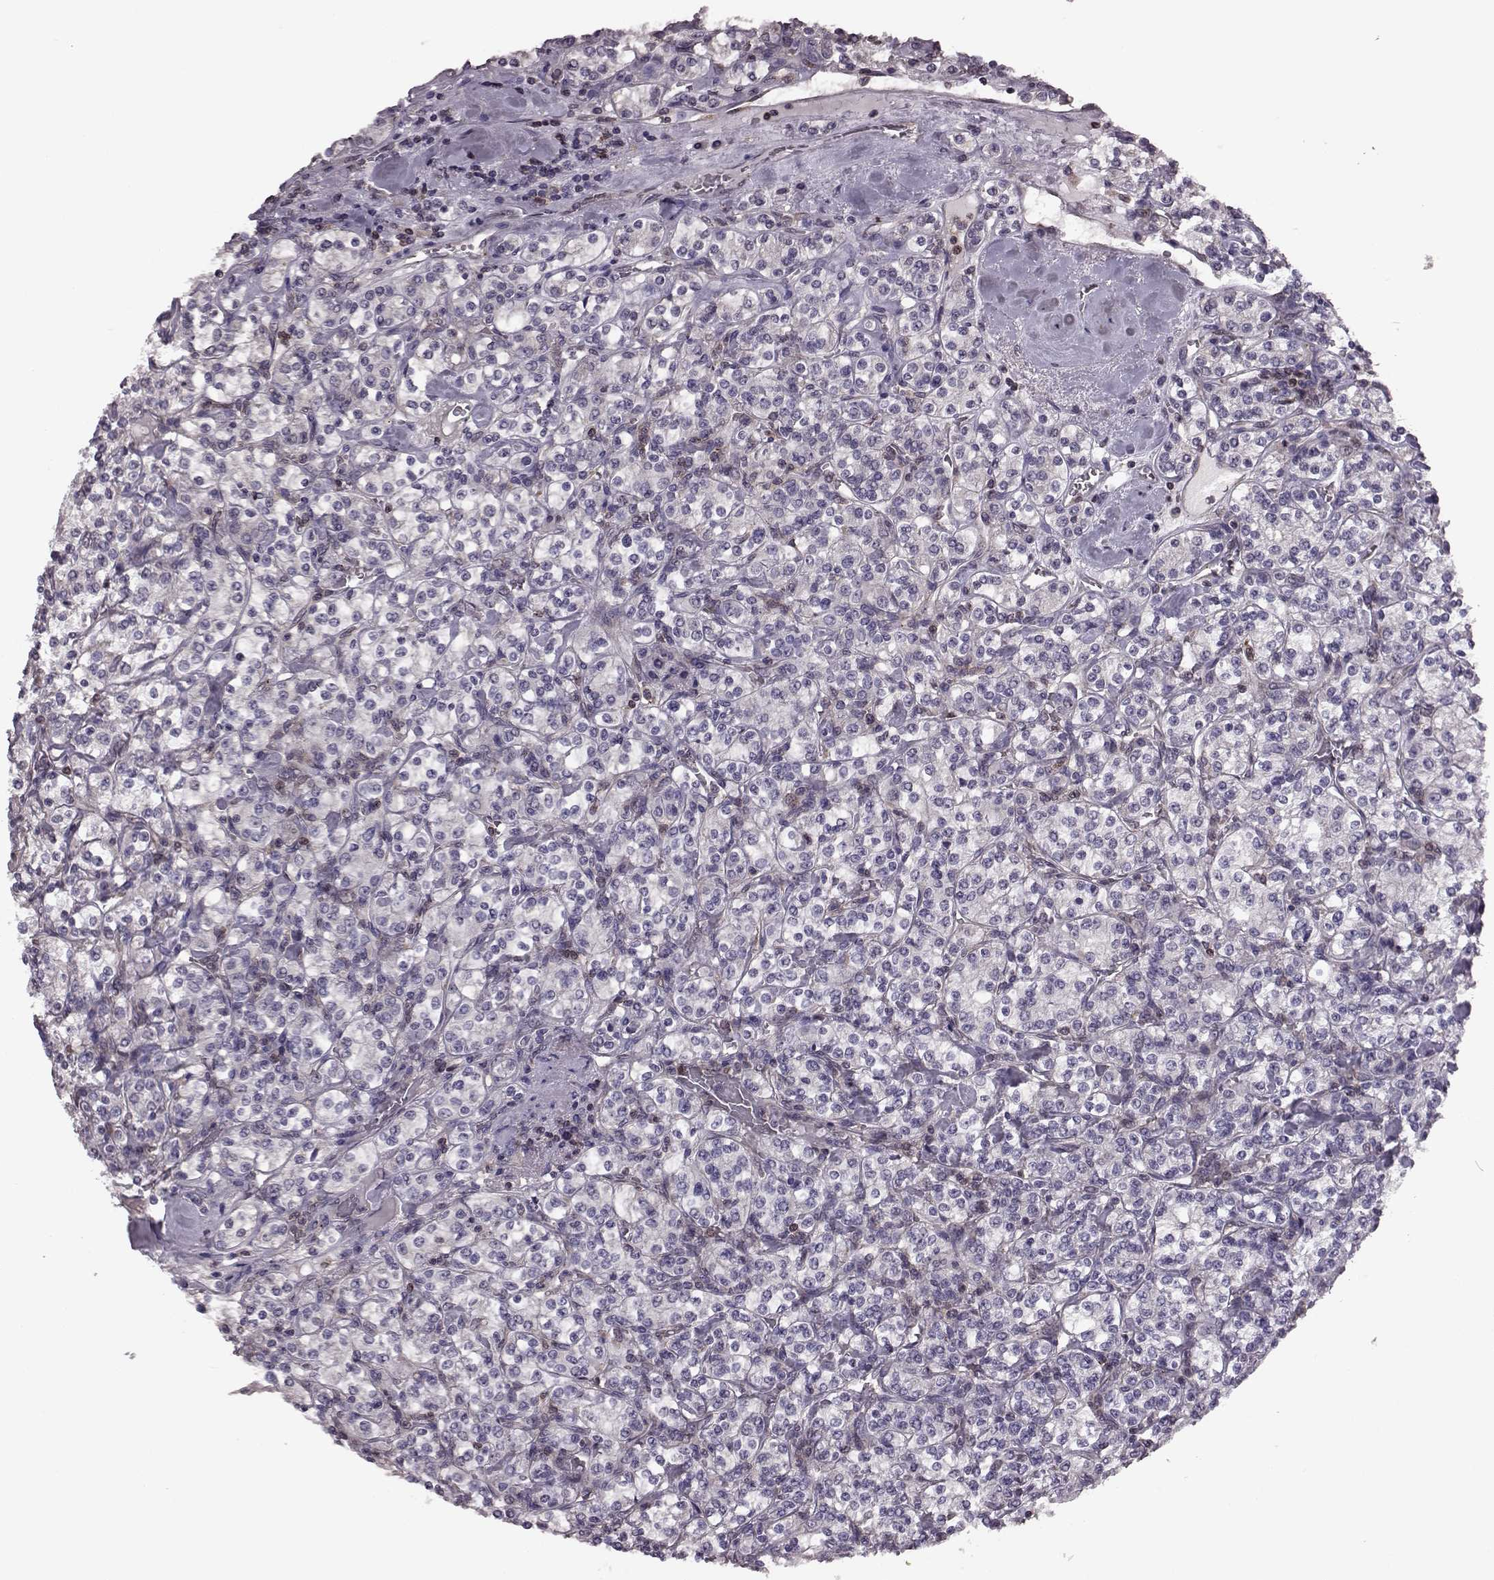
{"staining": {"intensity": "negative", "quantity": "none", "location": "none"}, "tissue": "renal cancer", "cell_type": "Tumor cells", "image_type": "cancer", "snomed": [{"axis": "morphology", "description": "Adenocarcinoma, NOS"}, {"axis": "topography", "description": "Kidney"}], "caption": "Adenocarcinoma (renal) stained for a protein using immunohistochemistry (IHC) demonstrates no positivity tumor cells.", "gene": "CDC42SE1", "patient": {"sex": "male", "age": 77}}